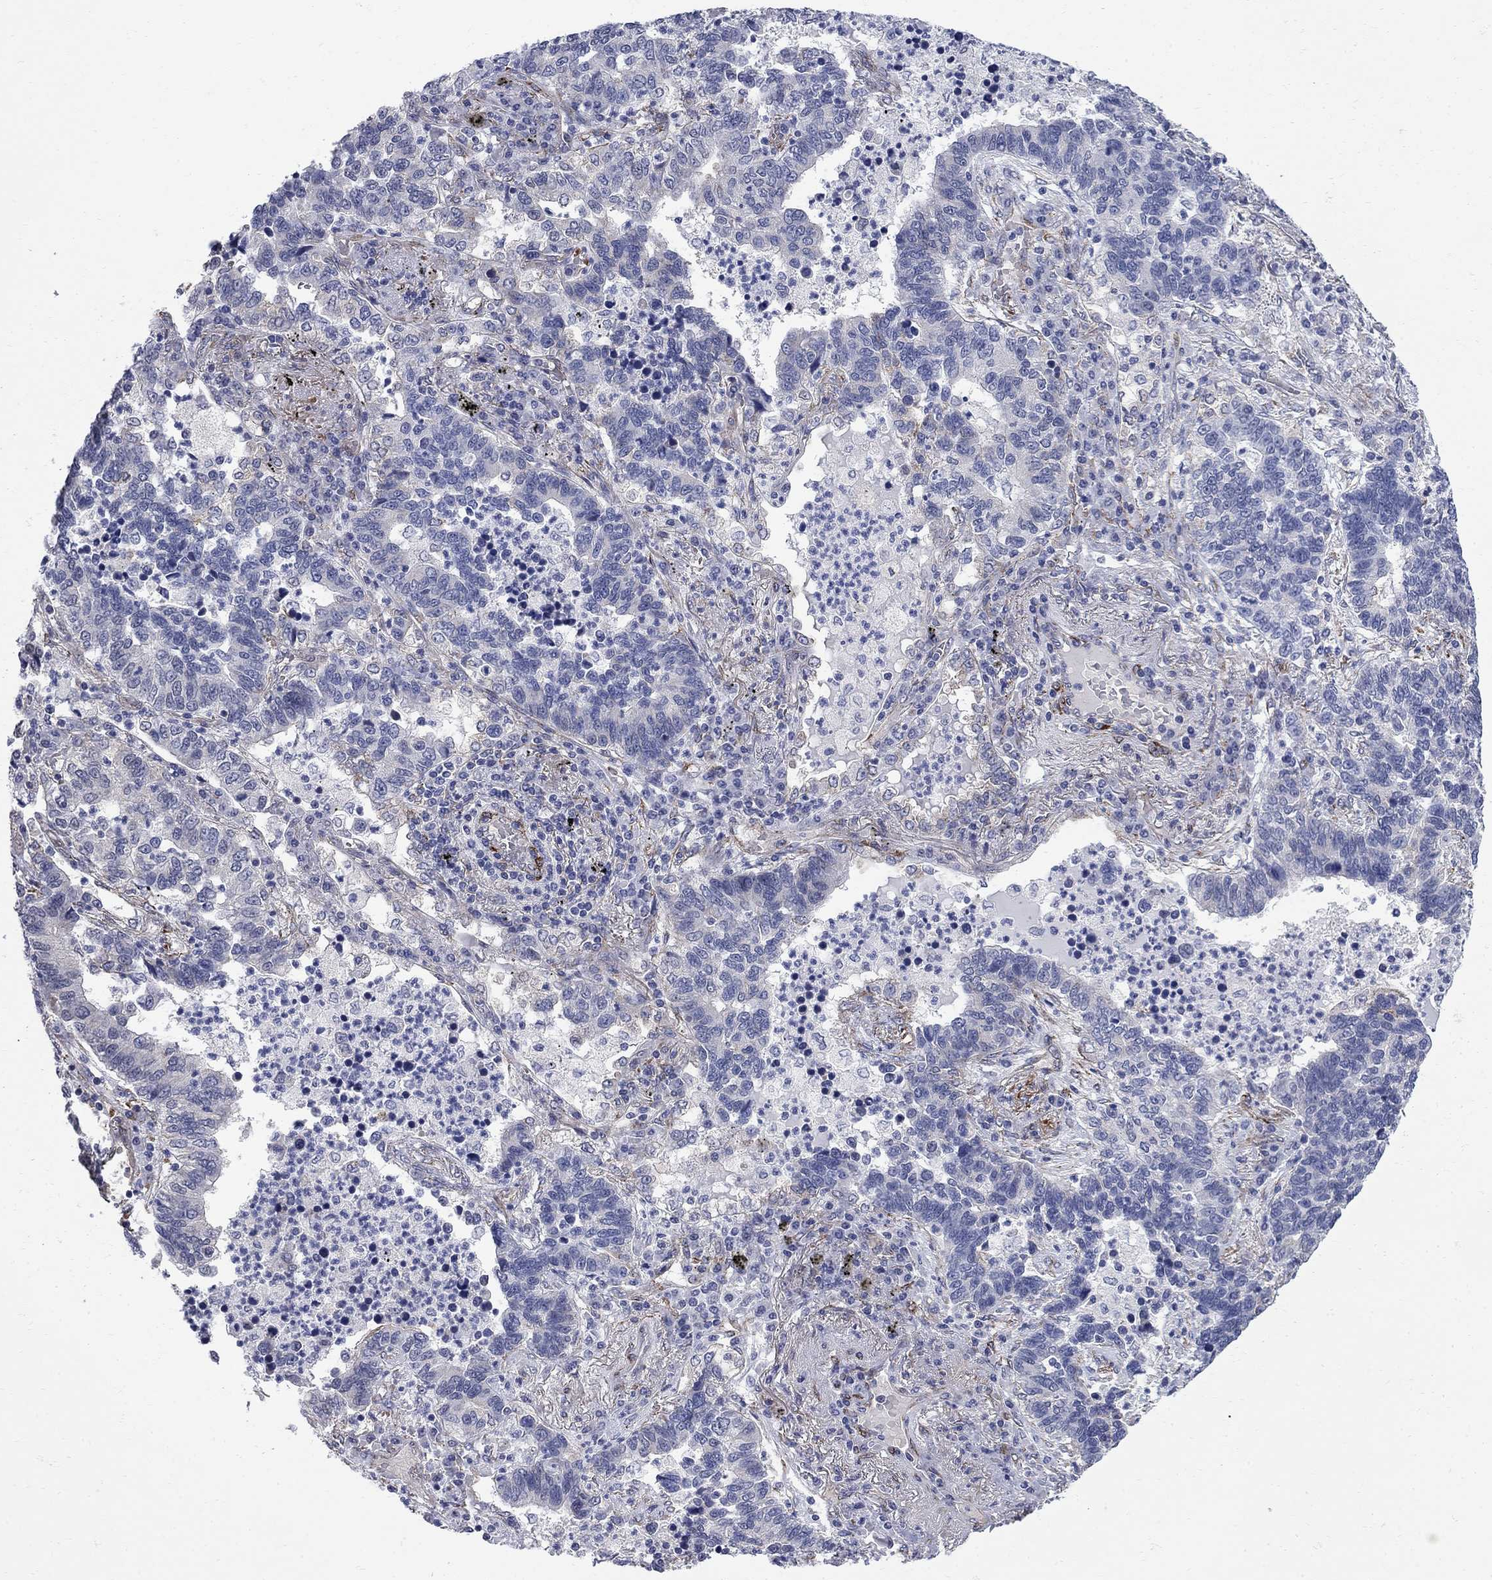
{"staining": {"intensity": "negative", "quantity": "none", "location": "none"}, "tissue": "lung cancer", "cell_type": "Tumor cells", "image_type": "cancer", "snomed": [{"axis": "morphology", "description": "Adenocarcinoma, NOS"}, {"axis": "topography", "description": "Lung"}], "caption": "Lung cancer (adenocarcinoma) was stained to show a protein in brown. There is no significant staining in tumor cells.", "gene": "SEPTIN8", "patient": {"sex": "female", "age": 57}}